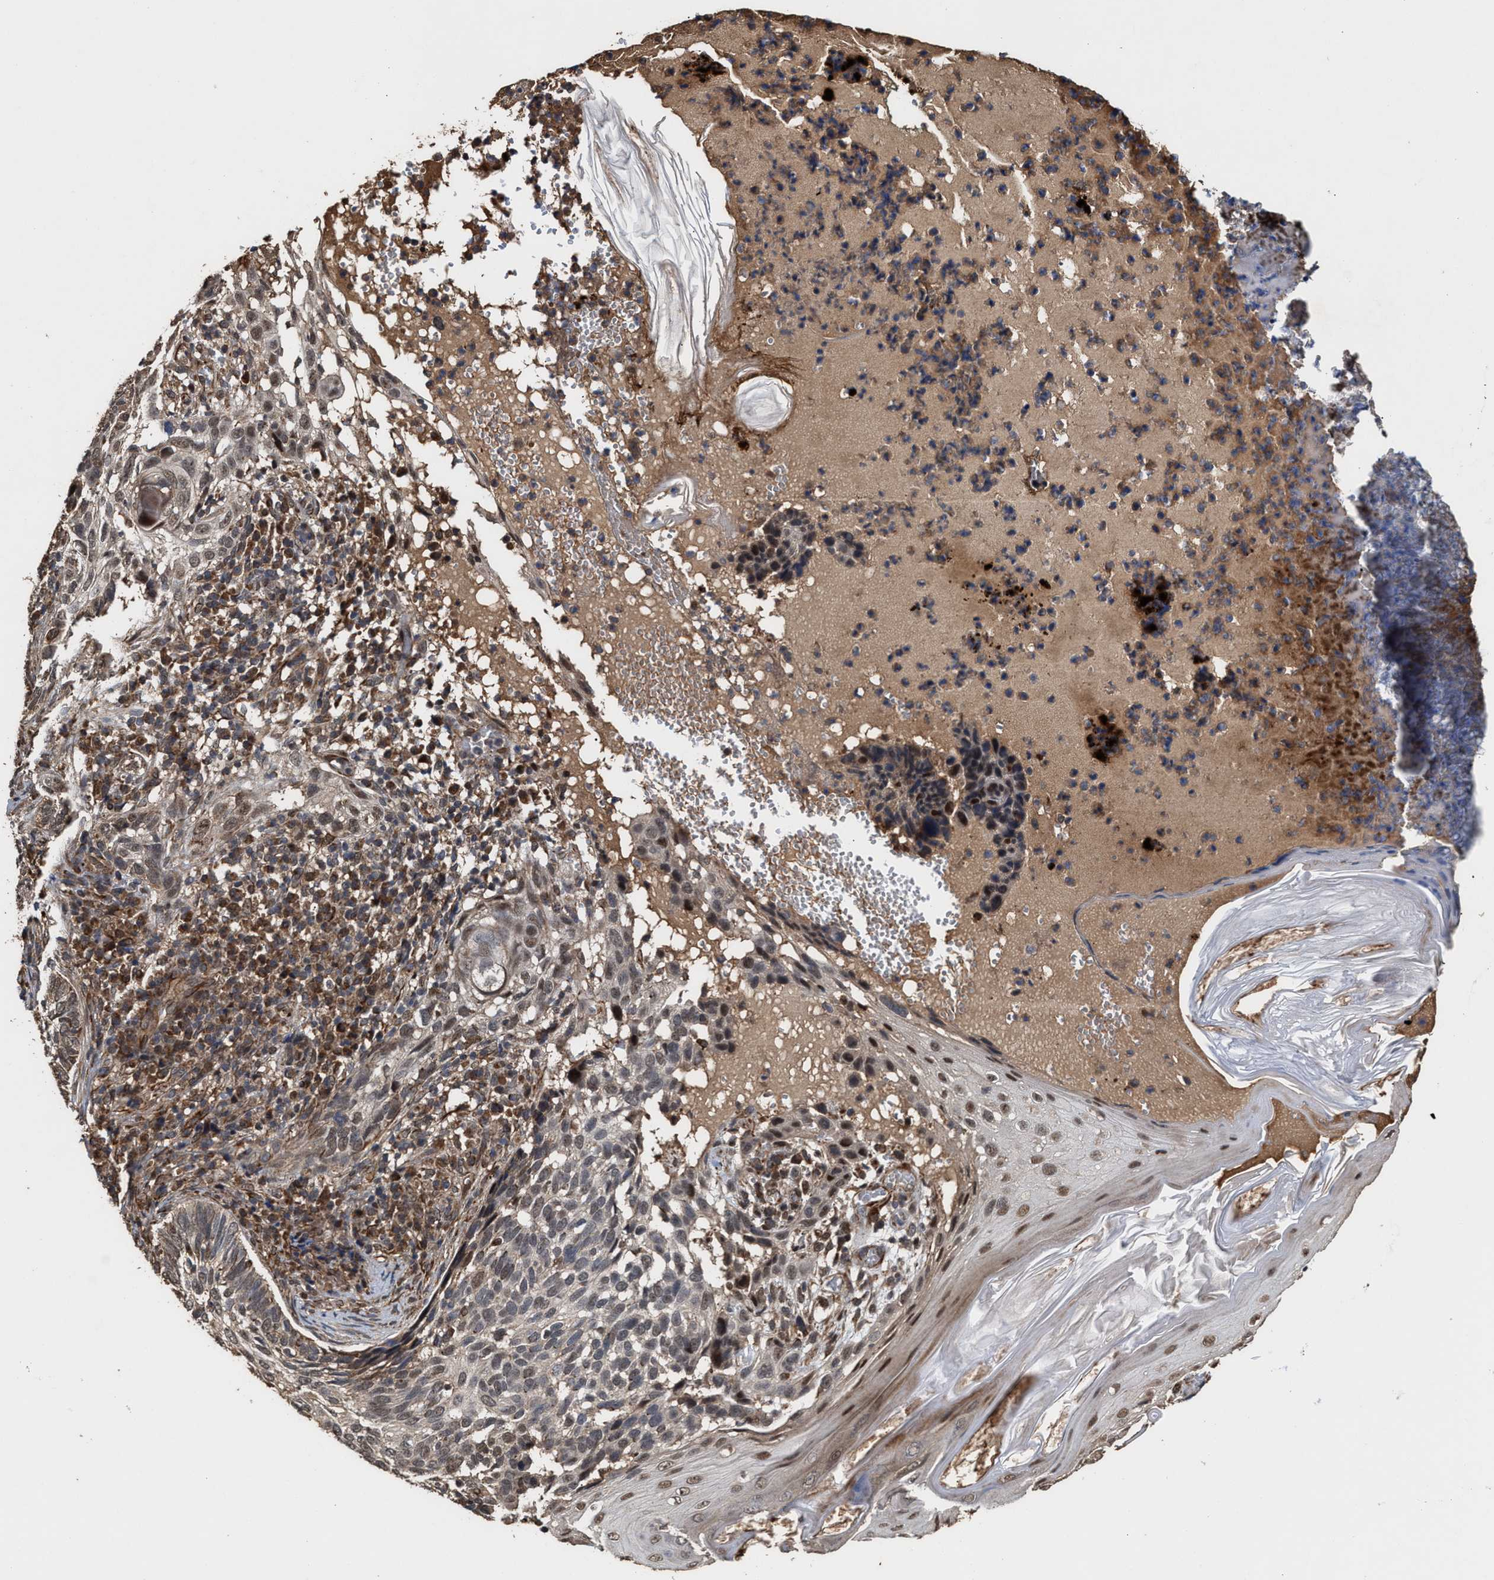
{"staining": {"intensity": "weak", "quantity": "25%-75%", "location": "nuclear"}, "tissue": "skin cancer", "cell_type": "Tumor cells", "image_type": "cancer", "snomed": [{"axis": "morphology", "description": "Basal cell carcinoma"}, {"axis": "topography", "description": "Skin"}], "caption": "High-power microscopy captured an IHC photomicrograph of skin cancer (basal cell carcinoma), revealing weak nuclear positivity in approximately 25%-75% of tumor cells.", "gene": "ZNHIT6", "patient": {"sex": "female", "age": 89}}